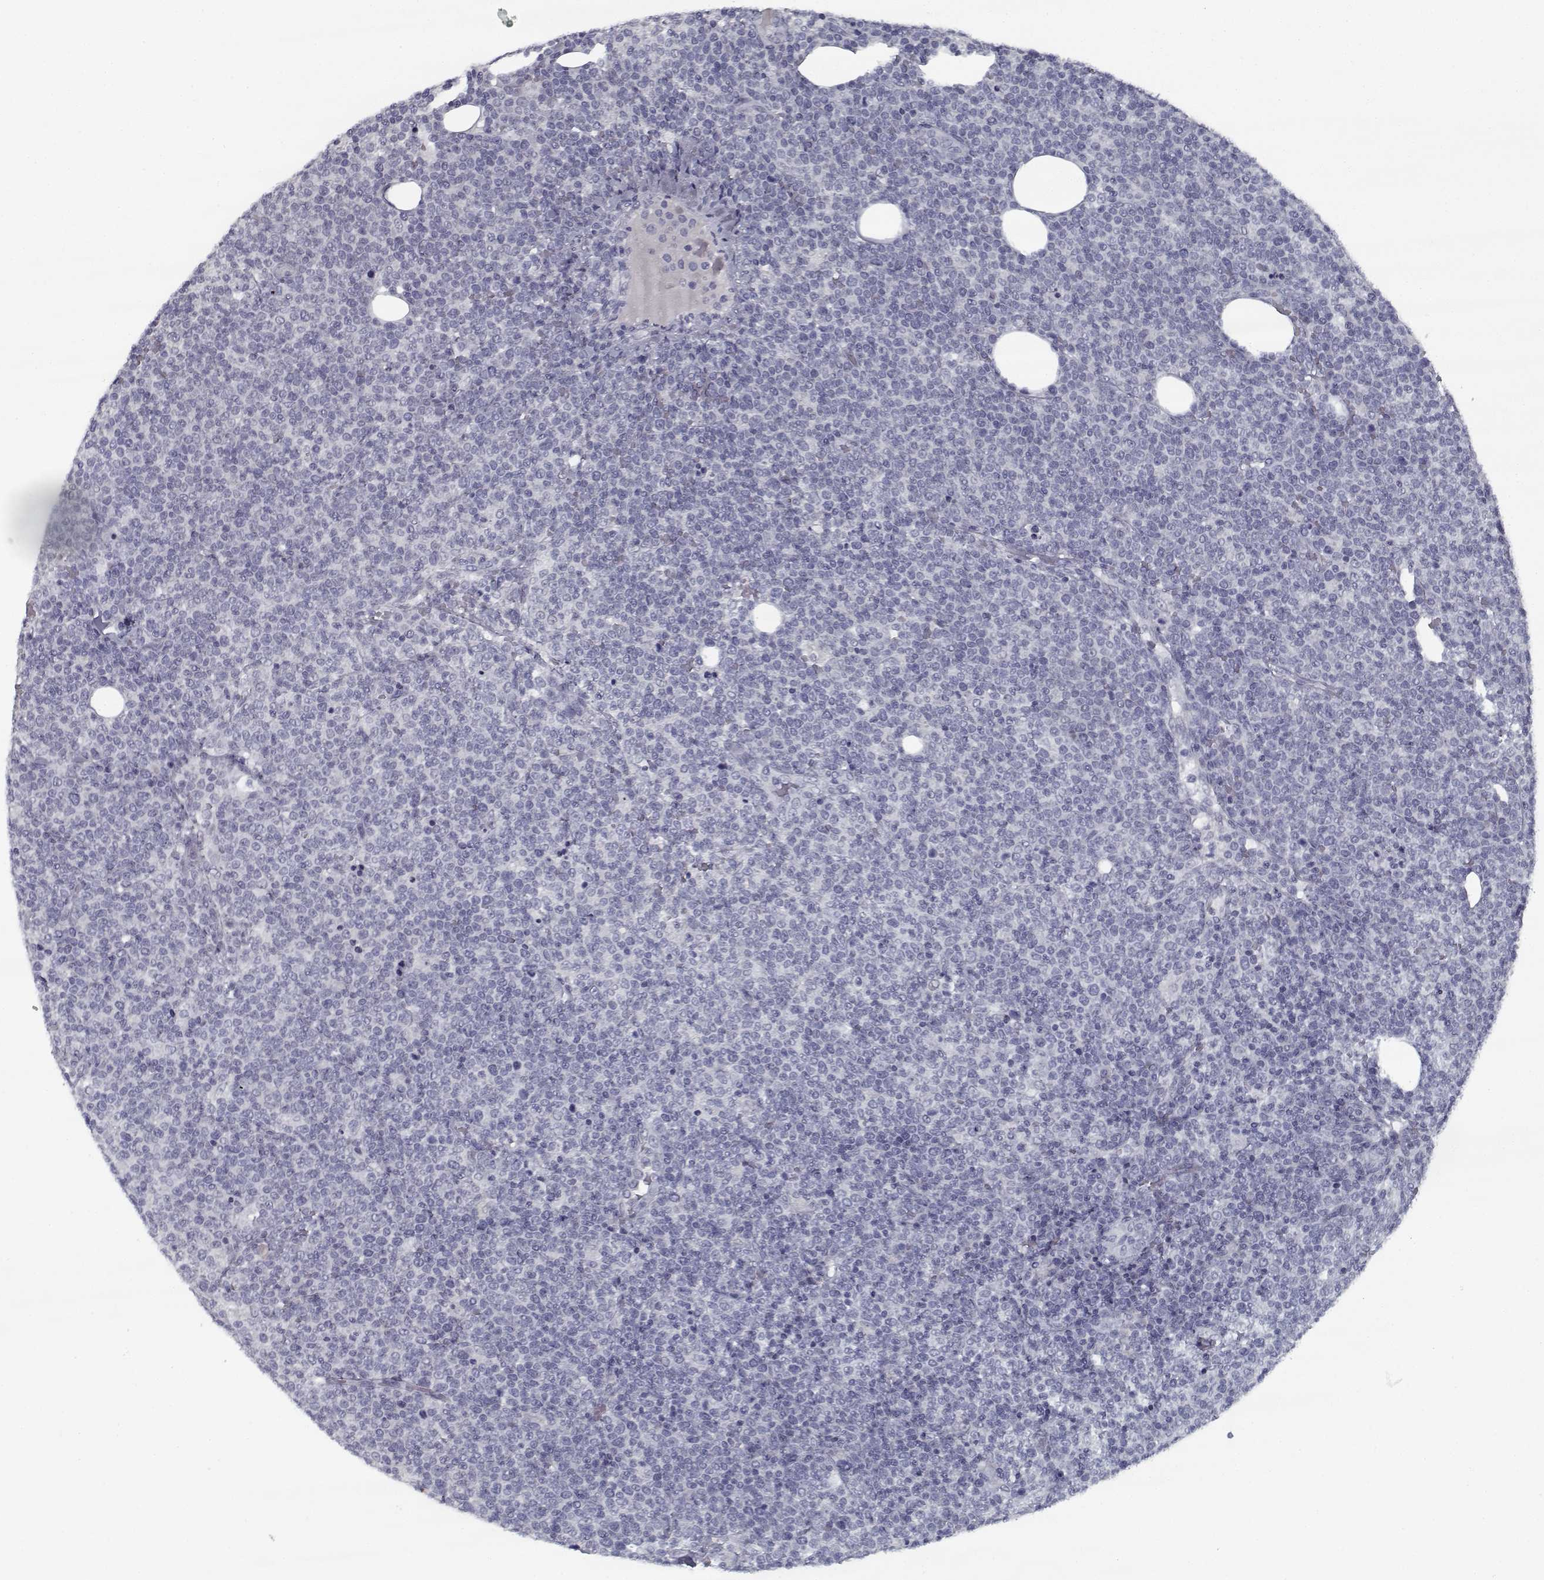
{"staining": {"intensity": "negative", "quantity": "none", "location": "none"}, "tissue": "lymphoma", "cell_type": "Tumor cells", "image_type": "cancer", "snomed": [{"axis": "morphology", "description": "Malignant lymphoma, non-Hodgkin's type, High grade"}, {"axis": "topography", "description": "Lymph node"}], "caption": "This is a photomicrograph of immunohistochemistry (IHC) staining of malignant lymphoma, non-Hodgkin's type (high-grade), which shows no positivity in tumor cells.", "gene": "GAD2", "patient": {"sex": "male", "age": 61}}